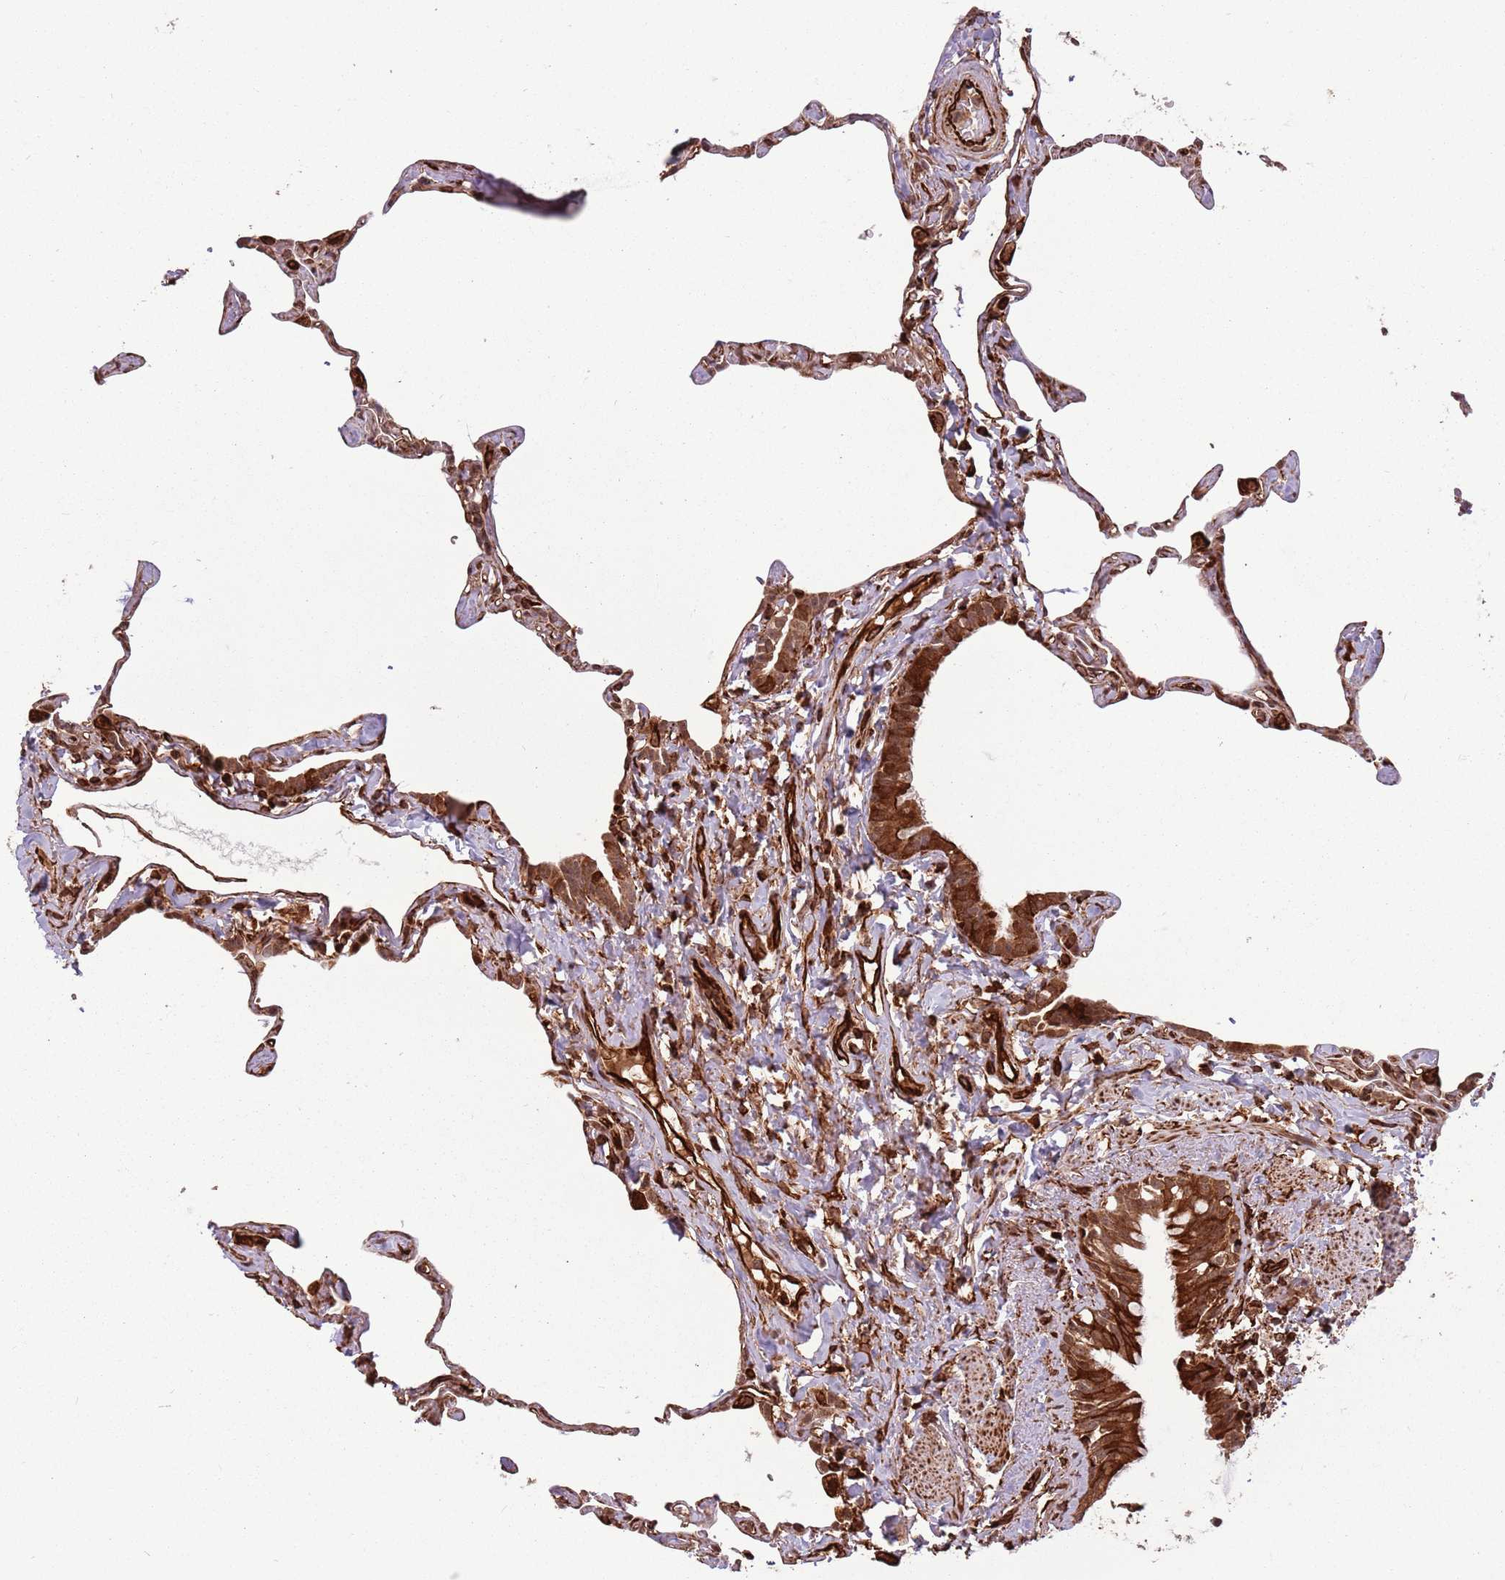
{"staining": {"intensity": "moderate", "quantity": ">75%", "location": "cytoplasmic/membranous,nuclear"}, "tissue": "lung", "cell_type": "Alveolar cells", "image_type": "normal", "snomed": [{"axis": "morphology", "description": "Normal tissue, NOS"}, {"axis": "topography", "description": "Lung"}], "caption": "A medium amount of moderate cytoplasmic/membranous,nuclear positivity is identified in about >75% of alveolar cells in normal lung.", "gene": "ADAMTS3", "patient": {"sex": "male", "age": 65}}